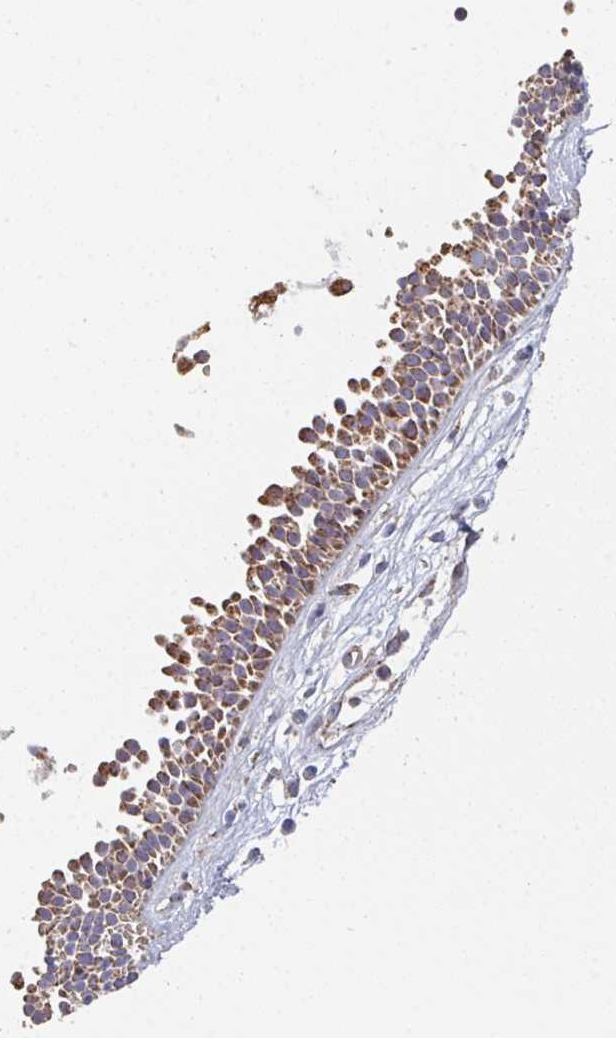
{"staining": {"intensity": "moderate", "quantity": ">75%", "location": "cytoplasmic/membranous"}, "tissue": "nasopharynx", "cell_type": "Respiratory epithelial cells", "image_type": "normal", "snomed": [{"axis": "morphology", "description": "Normal tissue, NOS"}, {"axis": "topography", "description": "Nasopharynx"}], "caption": "The immunohistochemical stain highlights moderate cytoplasmic/membranous expression in respiratory epithelial cells of unremarkable nasopharynx.", "gene": "ZNF644", "patient": {"sex": "male", "age": 56}}